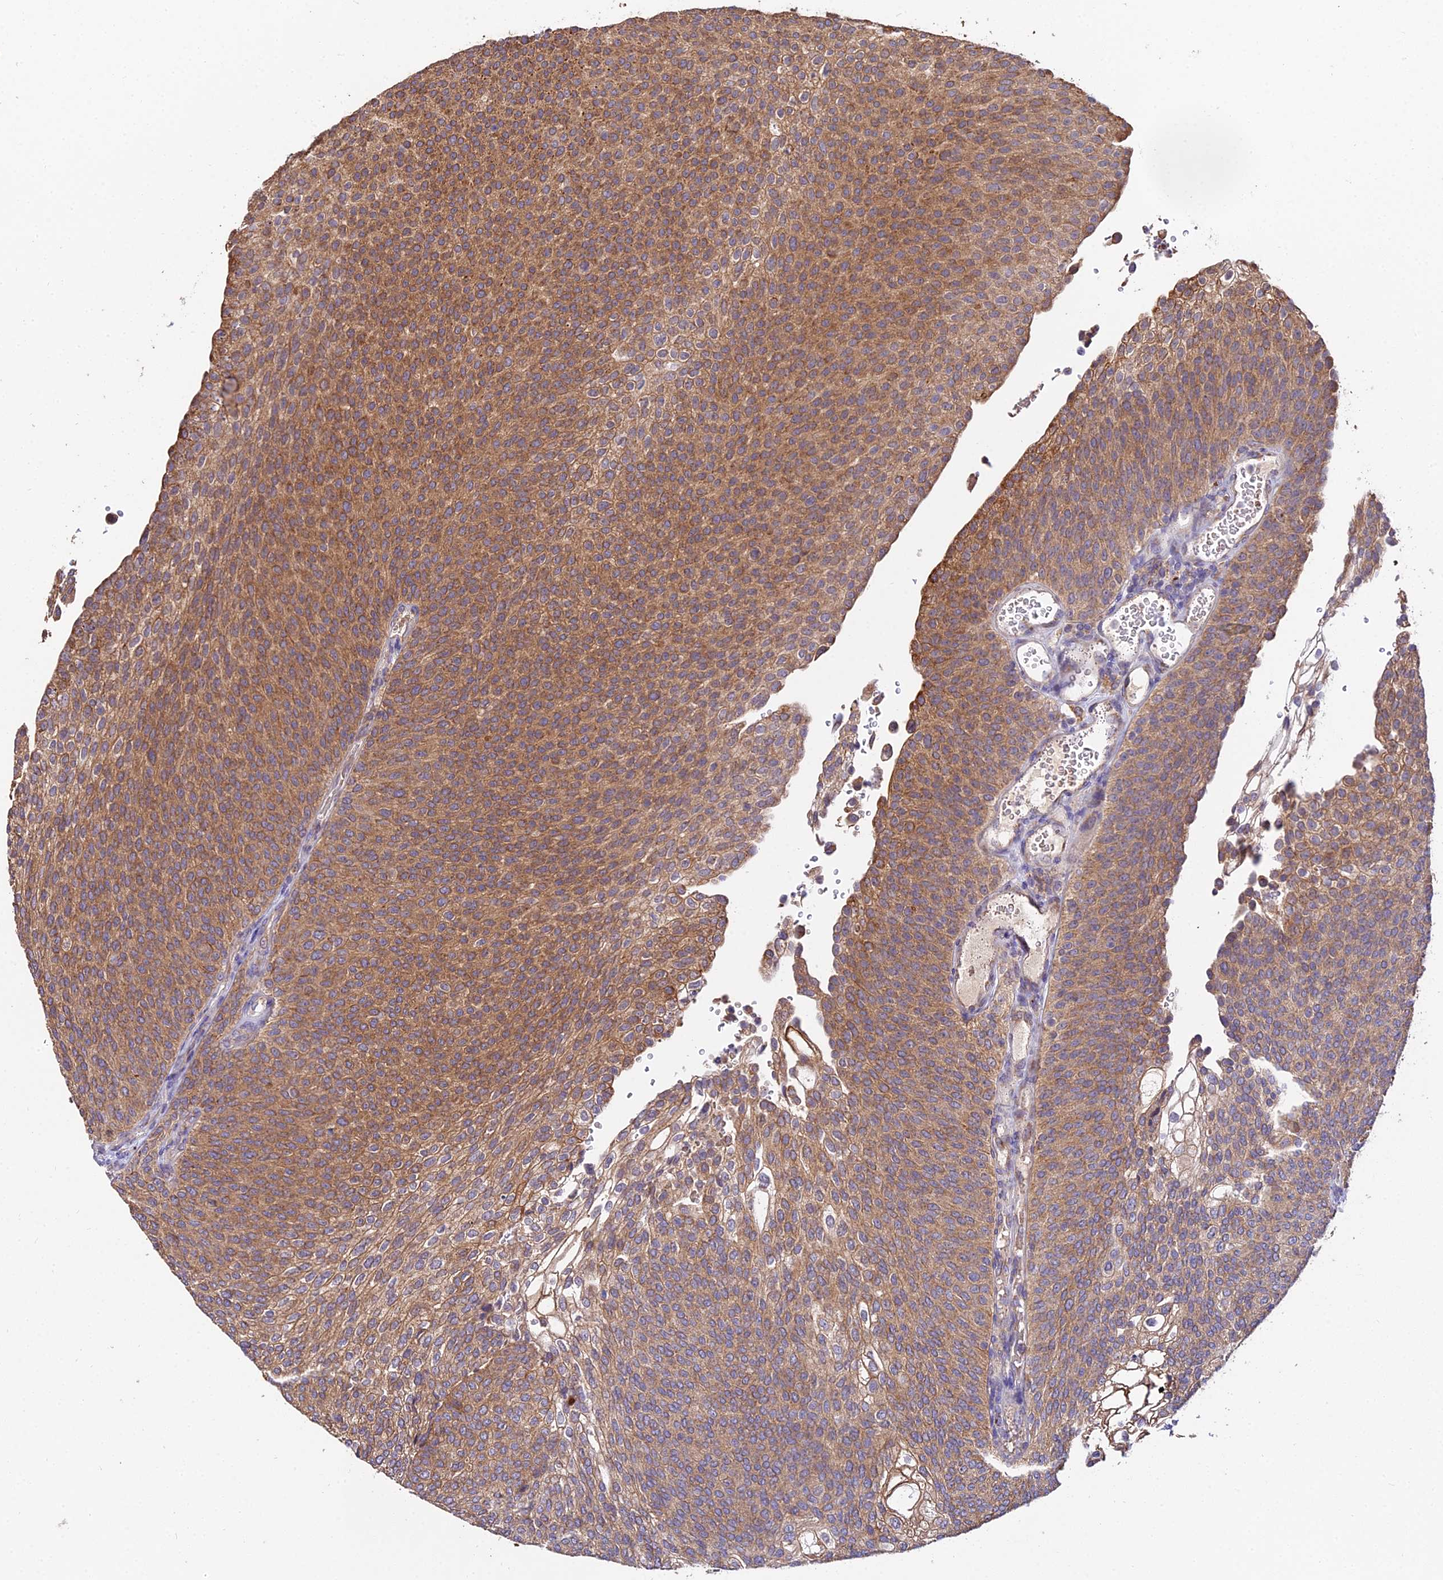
{"staining": {"intensity": "moderate", "quantity": ">75%", "location": "cytoplasmic/membranous"}, "tissue": "urothelial cancer", "cell_type": "Tumor cells", "image_type": "cancer", "snomed": [{"axis": "morphology", "description": "Urothelial carcinoma, High grade"}, {"axis": "topography", "description": "Urinary bladder"}], "caption": "Protein expression analysis of human urothelial cancer reveals moderate cytoplasmic/membranous positivity in about >75% of tumor cells. (DAB IHC, brown staining for protein, blue staining for nuclei).", "gene": "PEX19", "patient": {"sex": "female", "age": 79}}